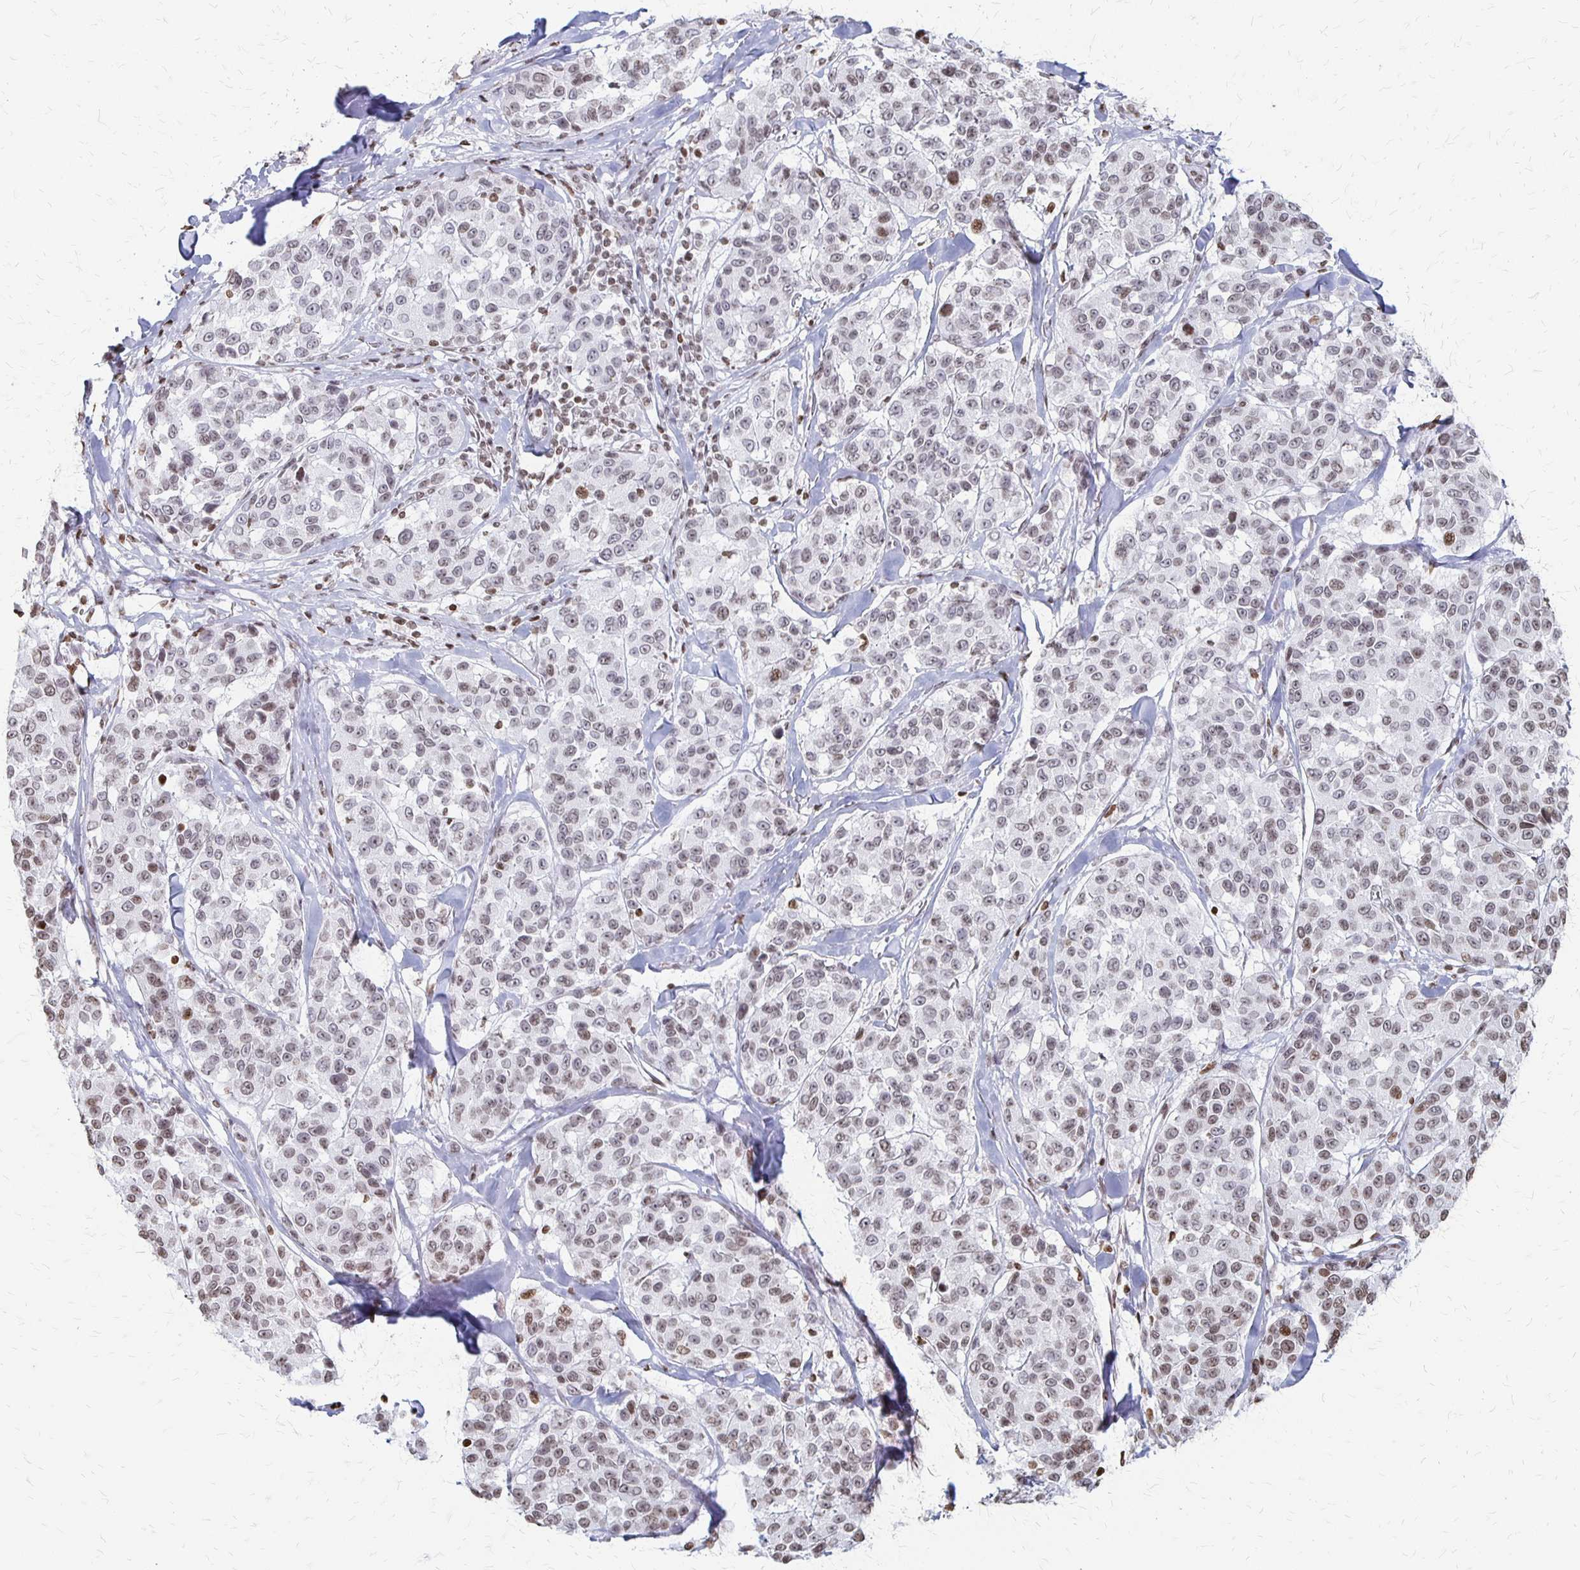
{"staining": {"intensity": "weak", "quantity": "25%-75%", "location": "nuclear"}, "tissue": "melanoma", "cell_type": "Tumor cells", "image_type": "cancer", "snomed": [{"axis": "morphology", "description": "Malignant melanoma, NOS"}, {"axis": "topography", "description": "Skin"}], "caption": "Tumor cells display low levels of weak nuclear staining in approximately 25%-75% of cells in melanoma.", "gene": "ZNF280C", "patient": {"sex": "female", "age": 66}}